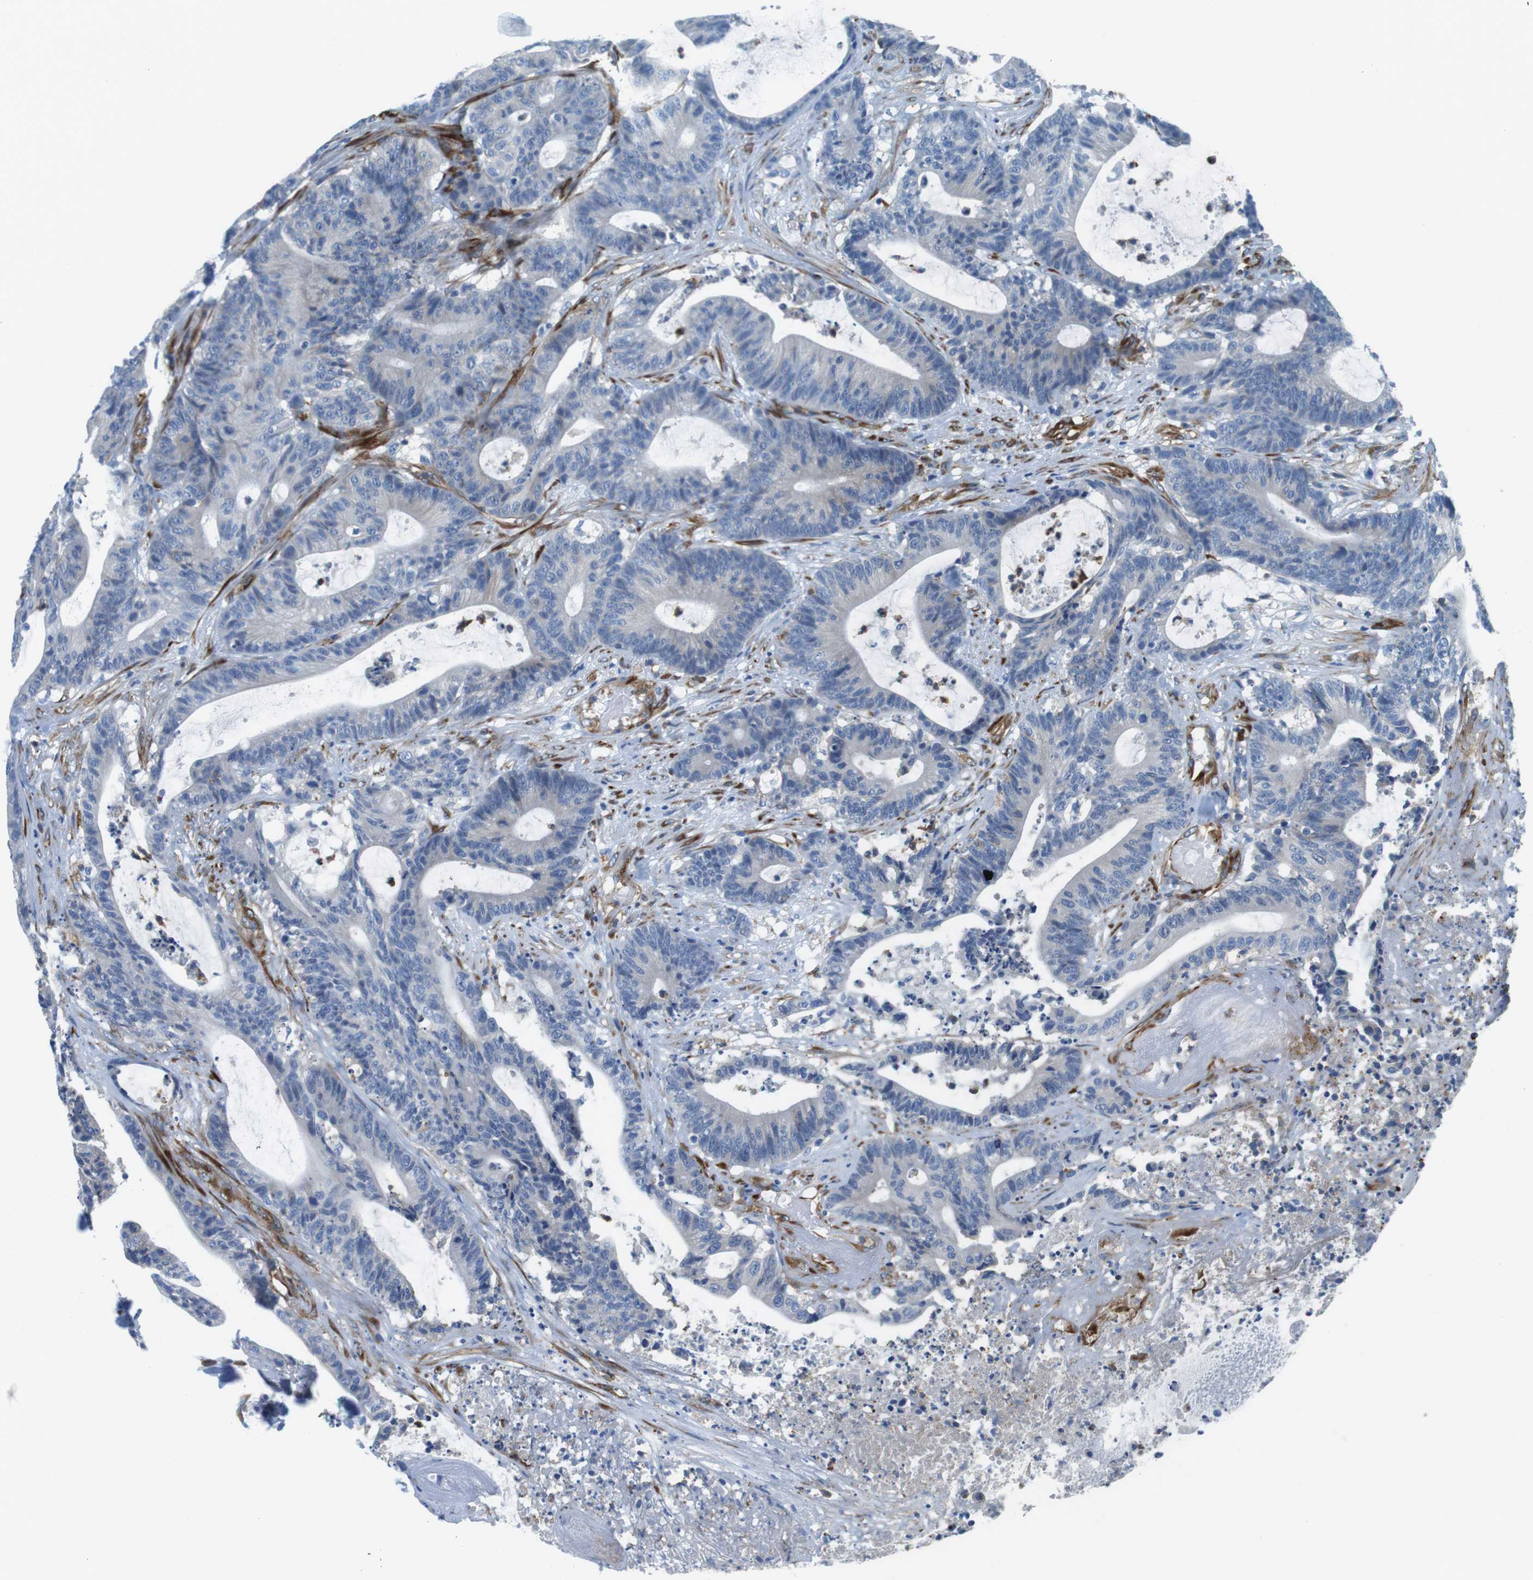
{"staining": {"intensity": "negative", "quantity": "none", "location": "none"}, "tissue": "colorectal cancer", "cell_type": "Tumor cells", "image_type": "cancer", "snomed": [{"axis": "morphology", "description": "Adenocarcinoma, NOS"}, {"axis": "topography", "description": "Colon"}], "caption": "High power microscopy image of an IHC histopathology image of adenocarcinoma (colorectal), revealing no significant staining in tumor cells.", "gene": "EMP2", "patient": {"sex": "female", "age": 84}}